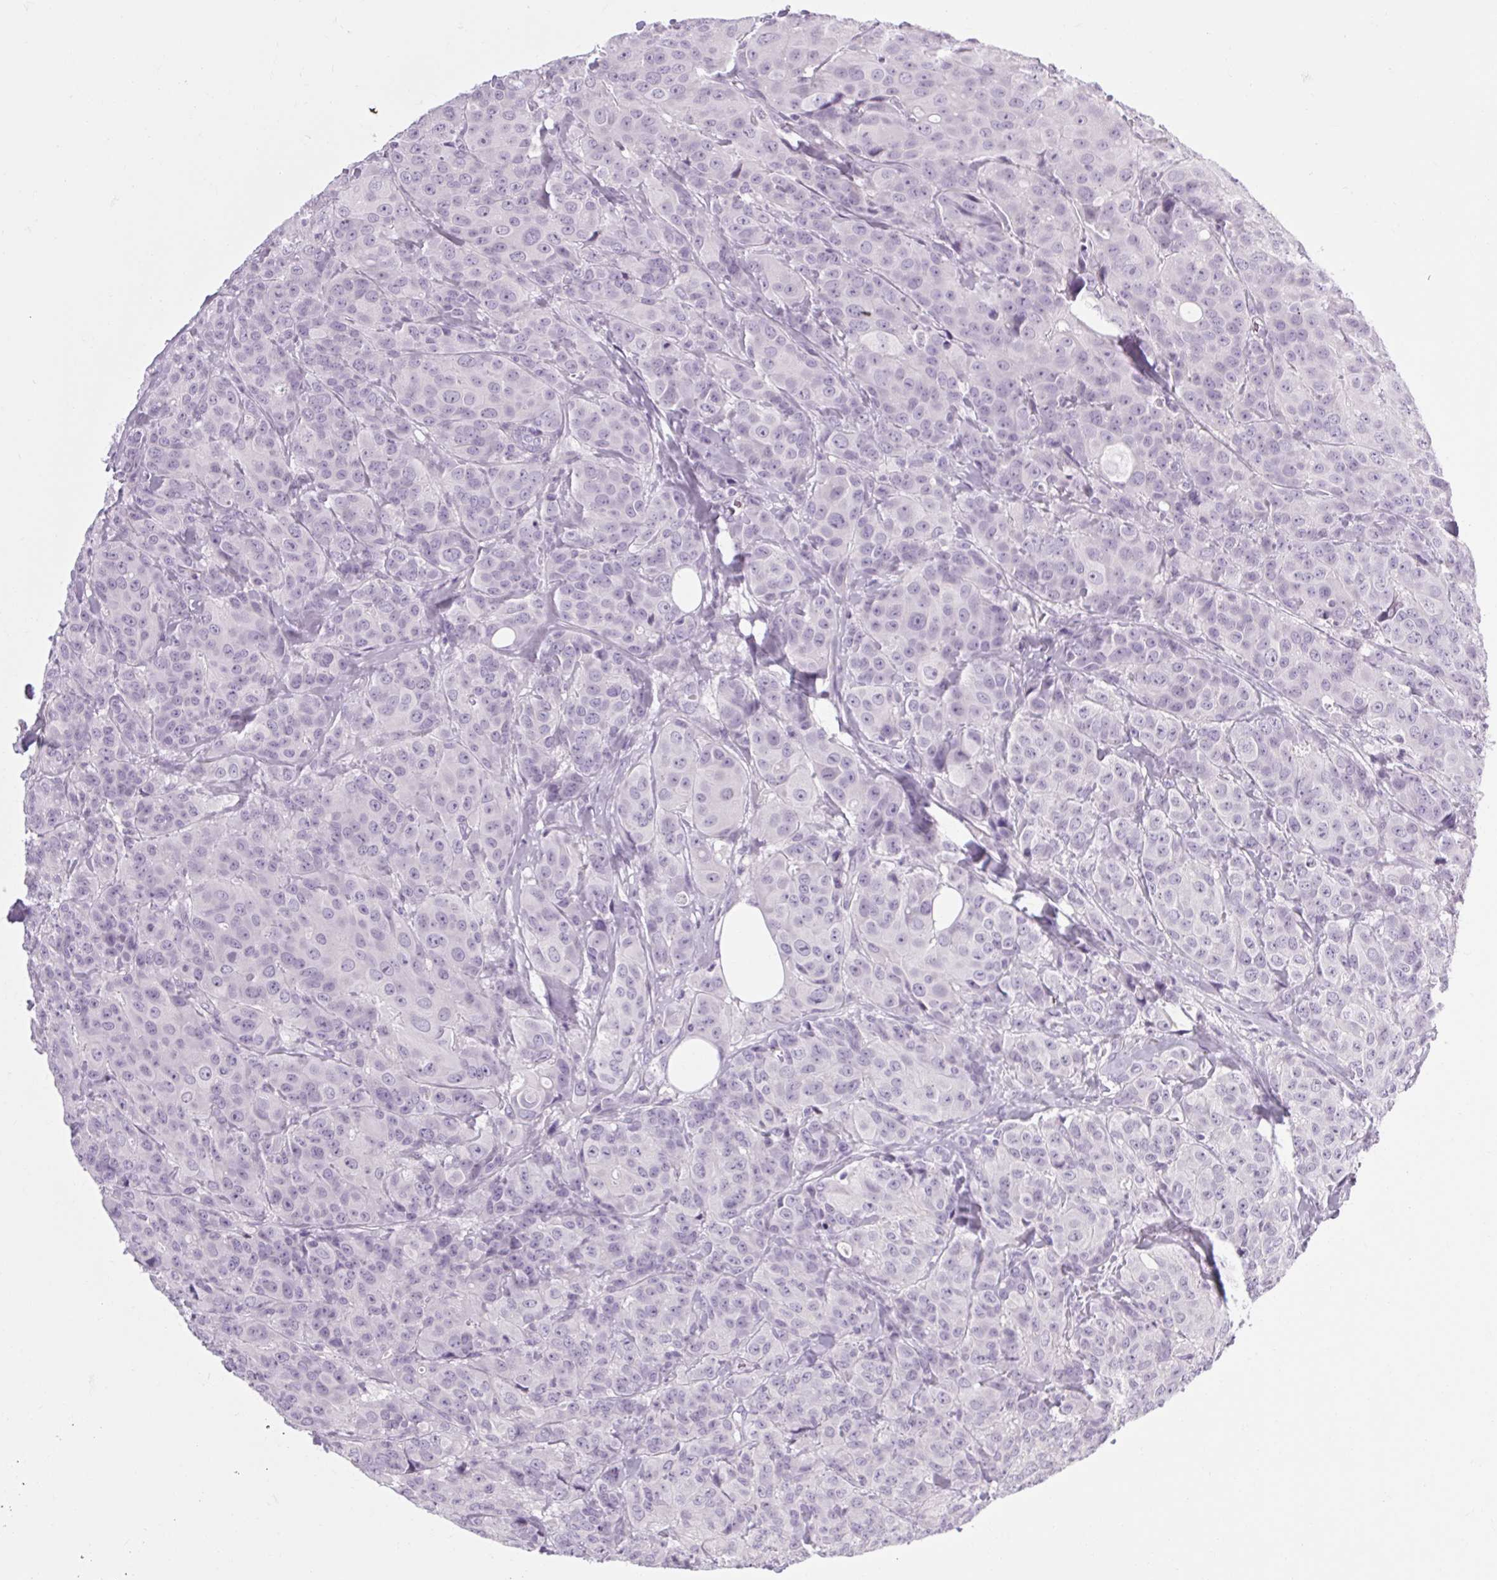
{"staining": {"intensity": "negative", "quantity": "none", "location": "none"}, "tissue": "breast cancer", "cell_type": "Tumor cells", "image_type": "cancer", "snomed": [{"axis": "morphology", "description": "Duct carcinoma"}, {"axis": "topography", "description": "Breast"}], "caption": "Tumor cells show no significant protein positivity in breast invasive ductal carcinoma.", "gene": "POMC", "patient": {"sex": "female", "age": 43}}